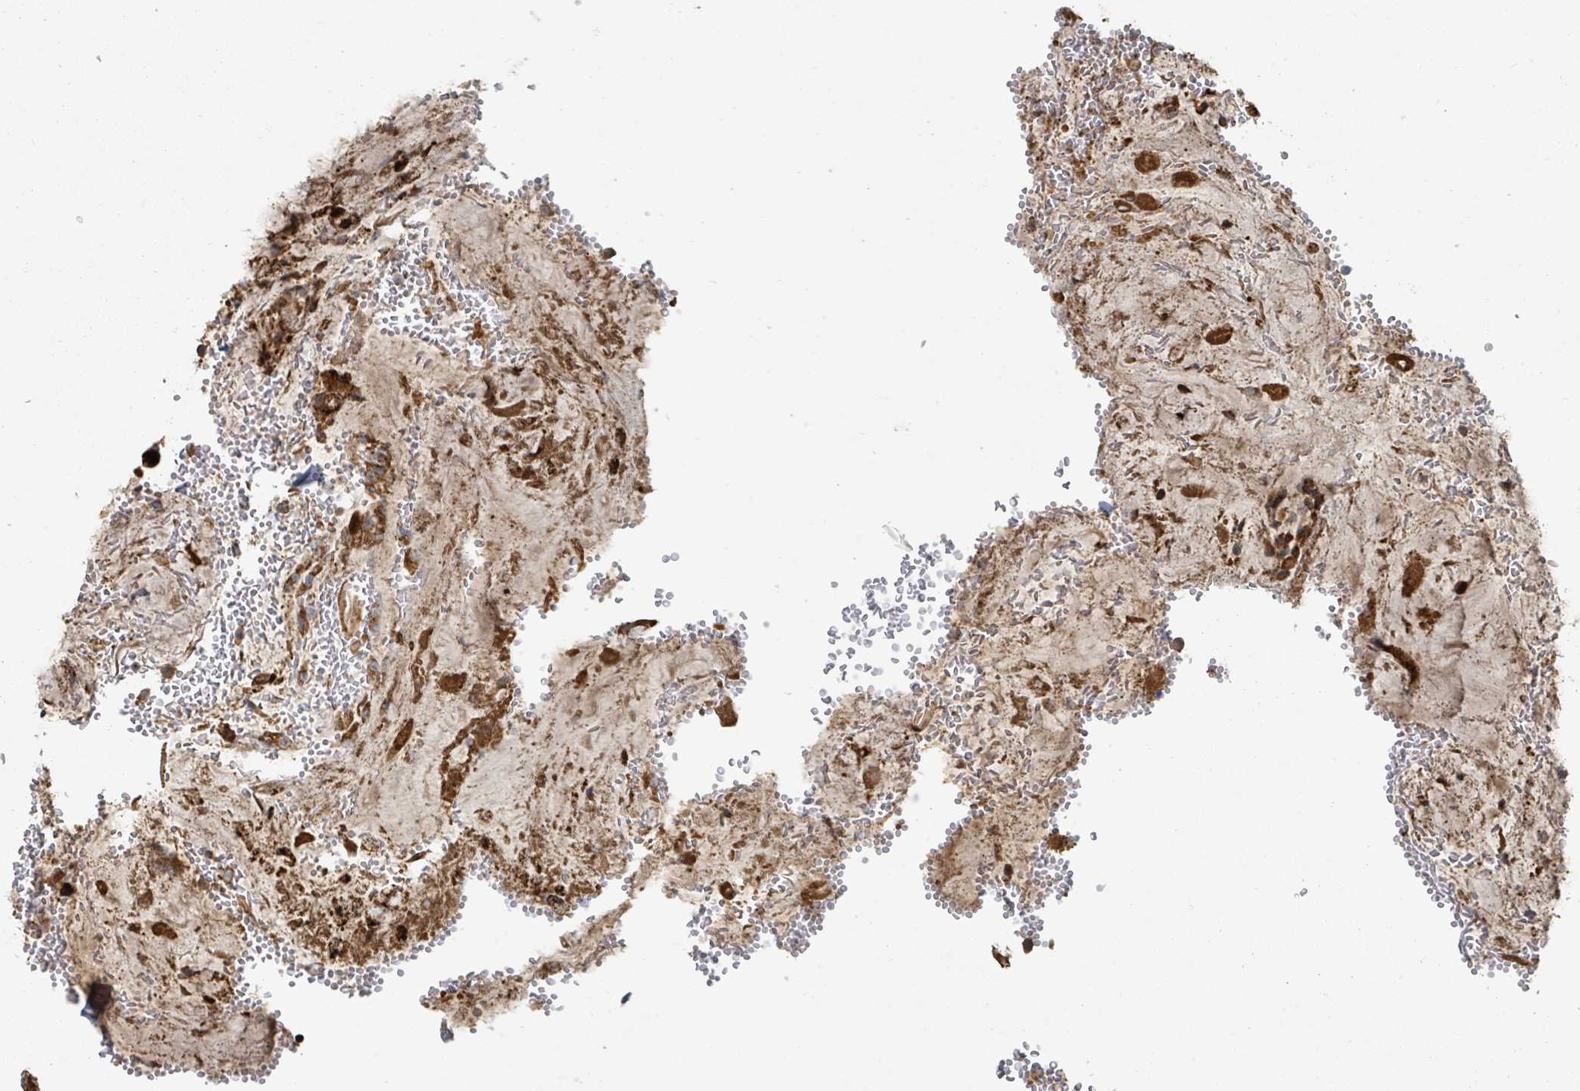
{"staining": {"intensity": "strong", "quantity": ">75%", "location": "cytoplasmic/membranous"}, "tissue": "stomach", "cell_type": "Glandular cells", "image_type": "normal", "snomed": [{"axis": "morphology", "description": "Normal tissue, NOS"}, {"axis": "topography", "description": "Stomach, upper"}], "caption": "IHC photomicrograph of unremarkable stomach stained for a protein (brown), which exhibits high levels of strong cytoplasmic/membranous staining in about >75% of glandular cells.", "gene": "DPM1", "patient": {"sex": "male", "age": 52}}